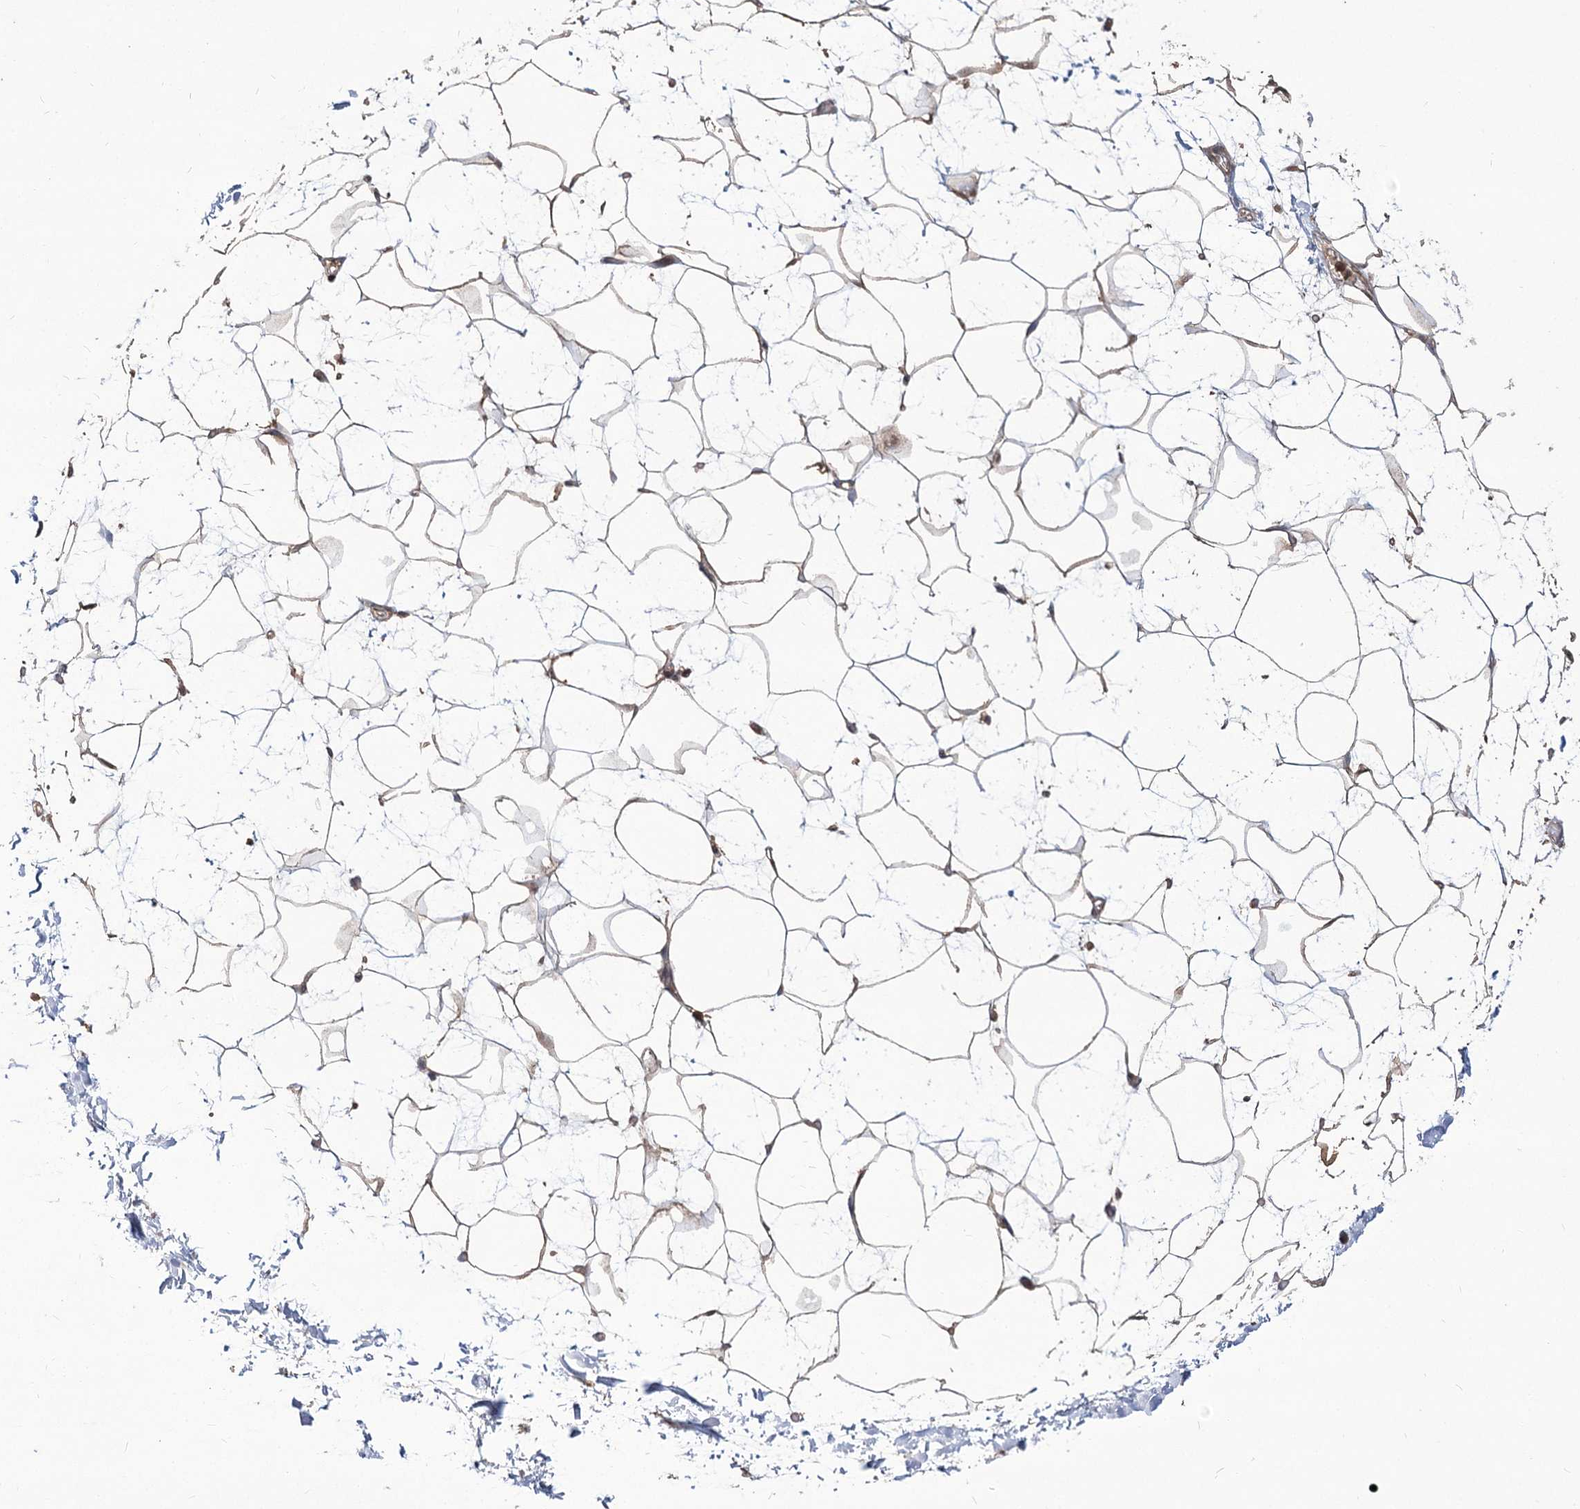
{"staining": {"intensity": "moderate", "quantity": "25%-75%", "location": "cytoplasmic/membranous"}, "tissue": "adipose tissue", "cell_type": "Adipocytes", "image_type": "normal", "snomed": [{"axis": "morphology", "description": "Normal tissue, NOS"}, {"axis": "topography", "description": "Soft tissue"}], "caption": "Adipocytes reveal medium levels of moderate cytoplasmic/membranous expression in approximately 25%-75% of cells in unremarkable adipose tissue.", "gene": "STK17B", "patient": {"sex": "male", "age": 72}}